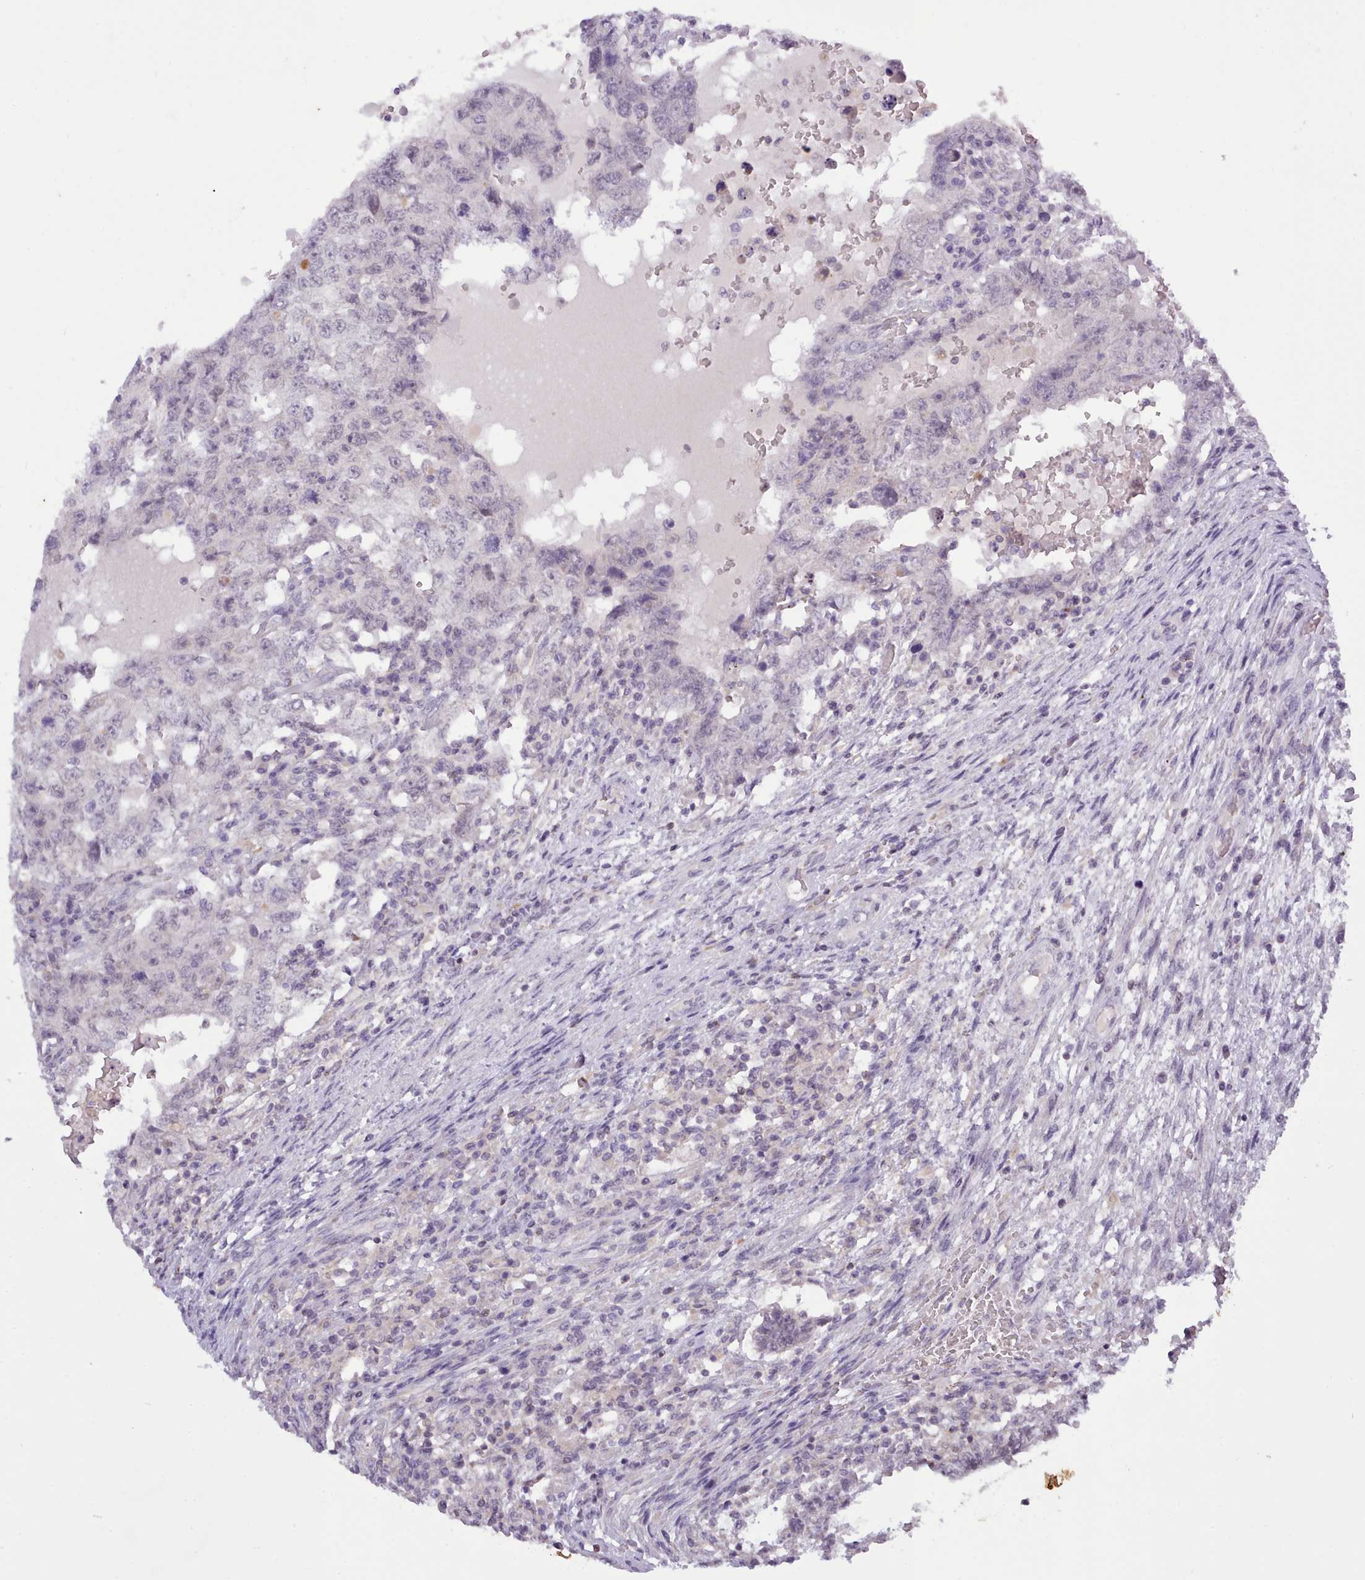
{"staining": {"intensity": "negative", "quantity": "none", "location": "none"}, "tissue": "testis cancer", "cell_type": "Tumor cells", "image_type": "cancer", "snomed": [{"axis": "morphology", "description": "Carcinoma, Embryonal, NOS"}, {"axis": "topography", "description": "Testis"}], "caption": "Immunohistochemistry (IHC) photomicrograph of neoplastic tissue: embryonal carcinoma (testis) stained with DAB reveals no significant protein positivity in tumor cells.", "gene": "ARL17A", "patient": {"sex": "male", "age": 26}}